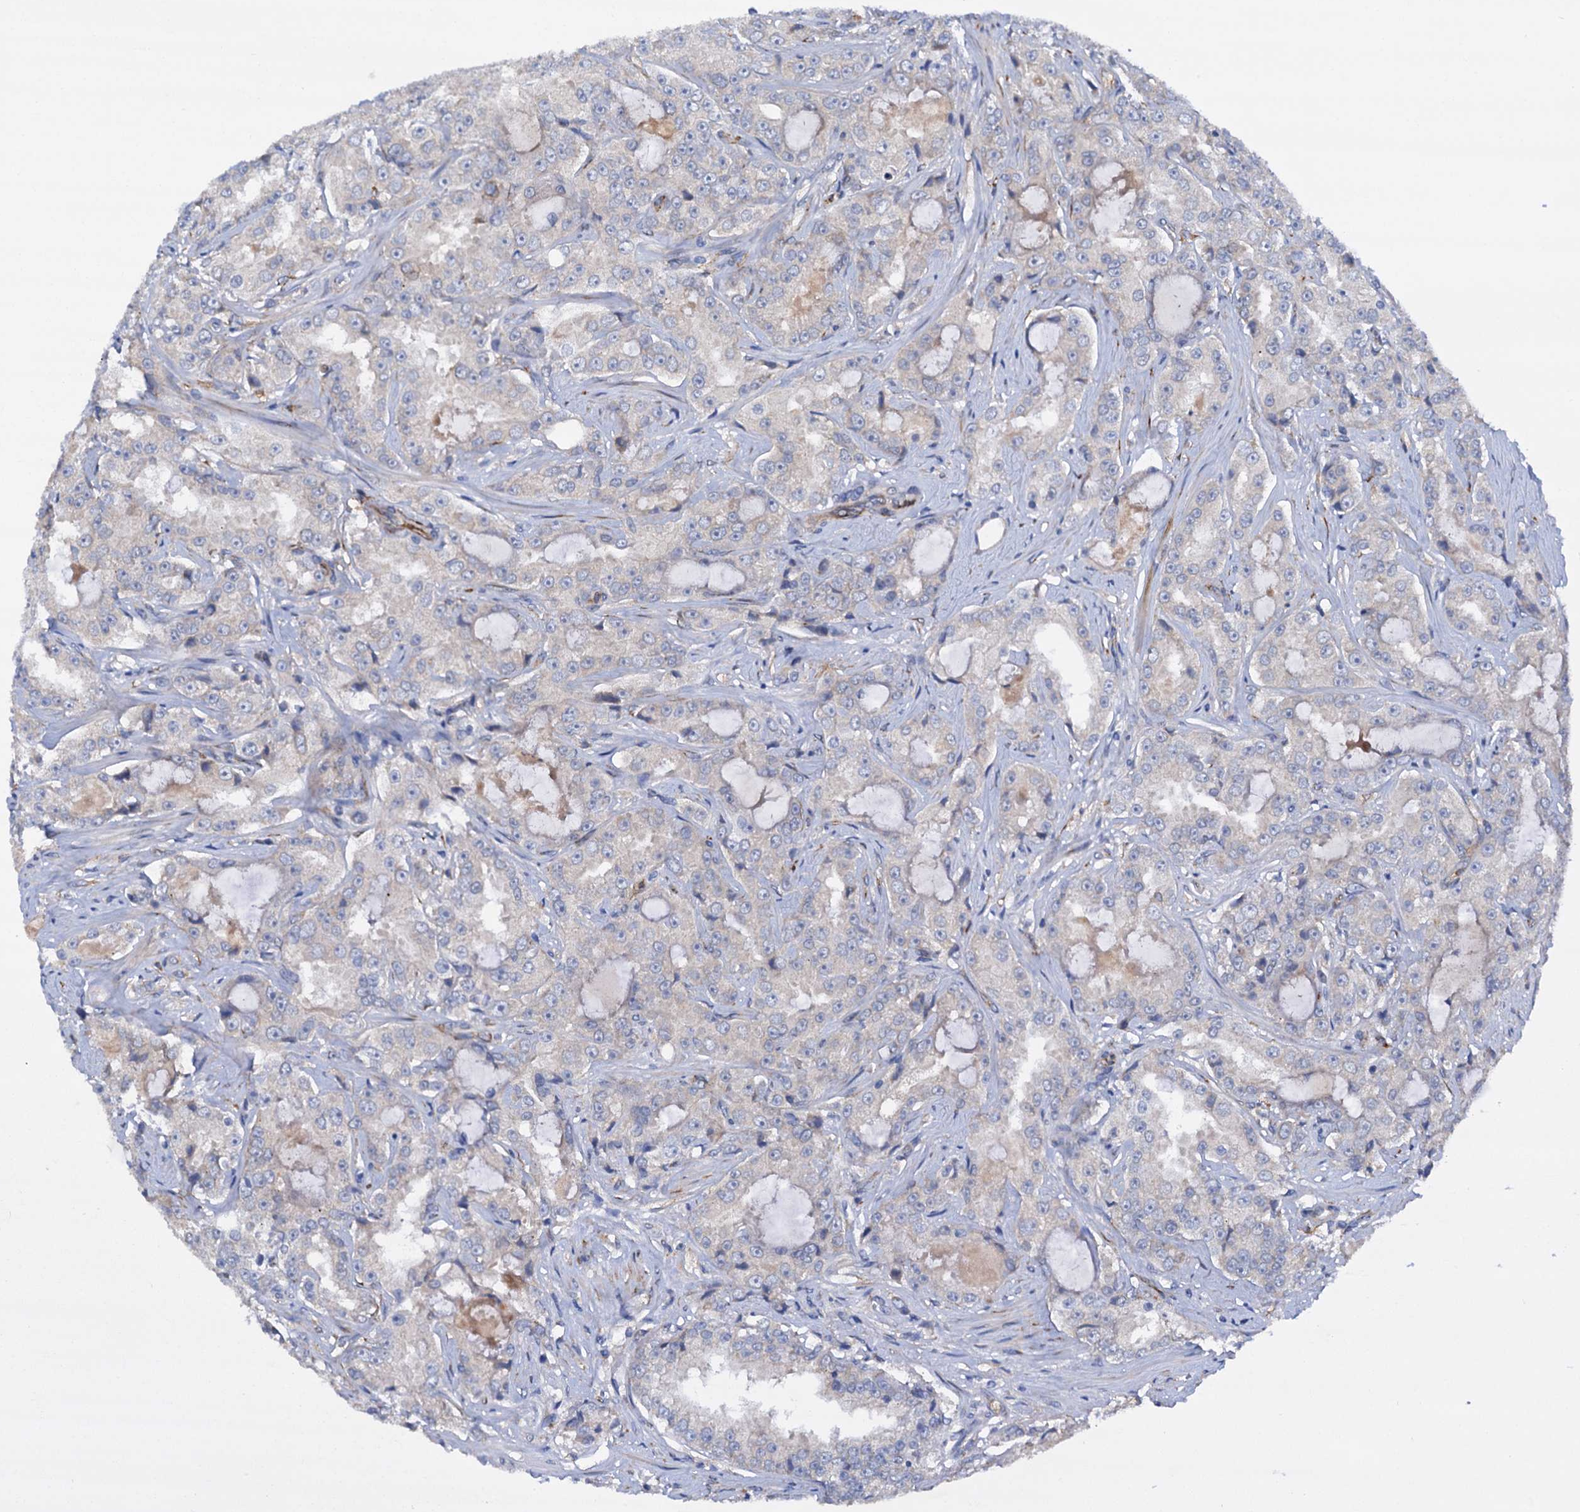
{"staining": {"intensity": "negative", "quantity": "none", "location": "none"}, "tissue": "prostate cancer", "cell_type": "Tumor cells", "image_type": "cancer", "snomed": [{"axis": "morphology", "description": "Adenocarcinoma, High grade"}, {"axis": "topography", "description": "Prostate"}], "caption": "An IHC histopathology image of prostate high-grade adenocarcinoma is shown. There is no staining in tumor cells of prostate high-grade adenocarcinoma.", "gene": "RASSF9", "patient": {"sex": "male", "age": 73}}